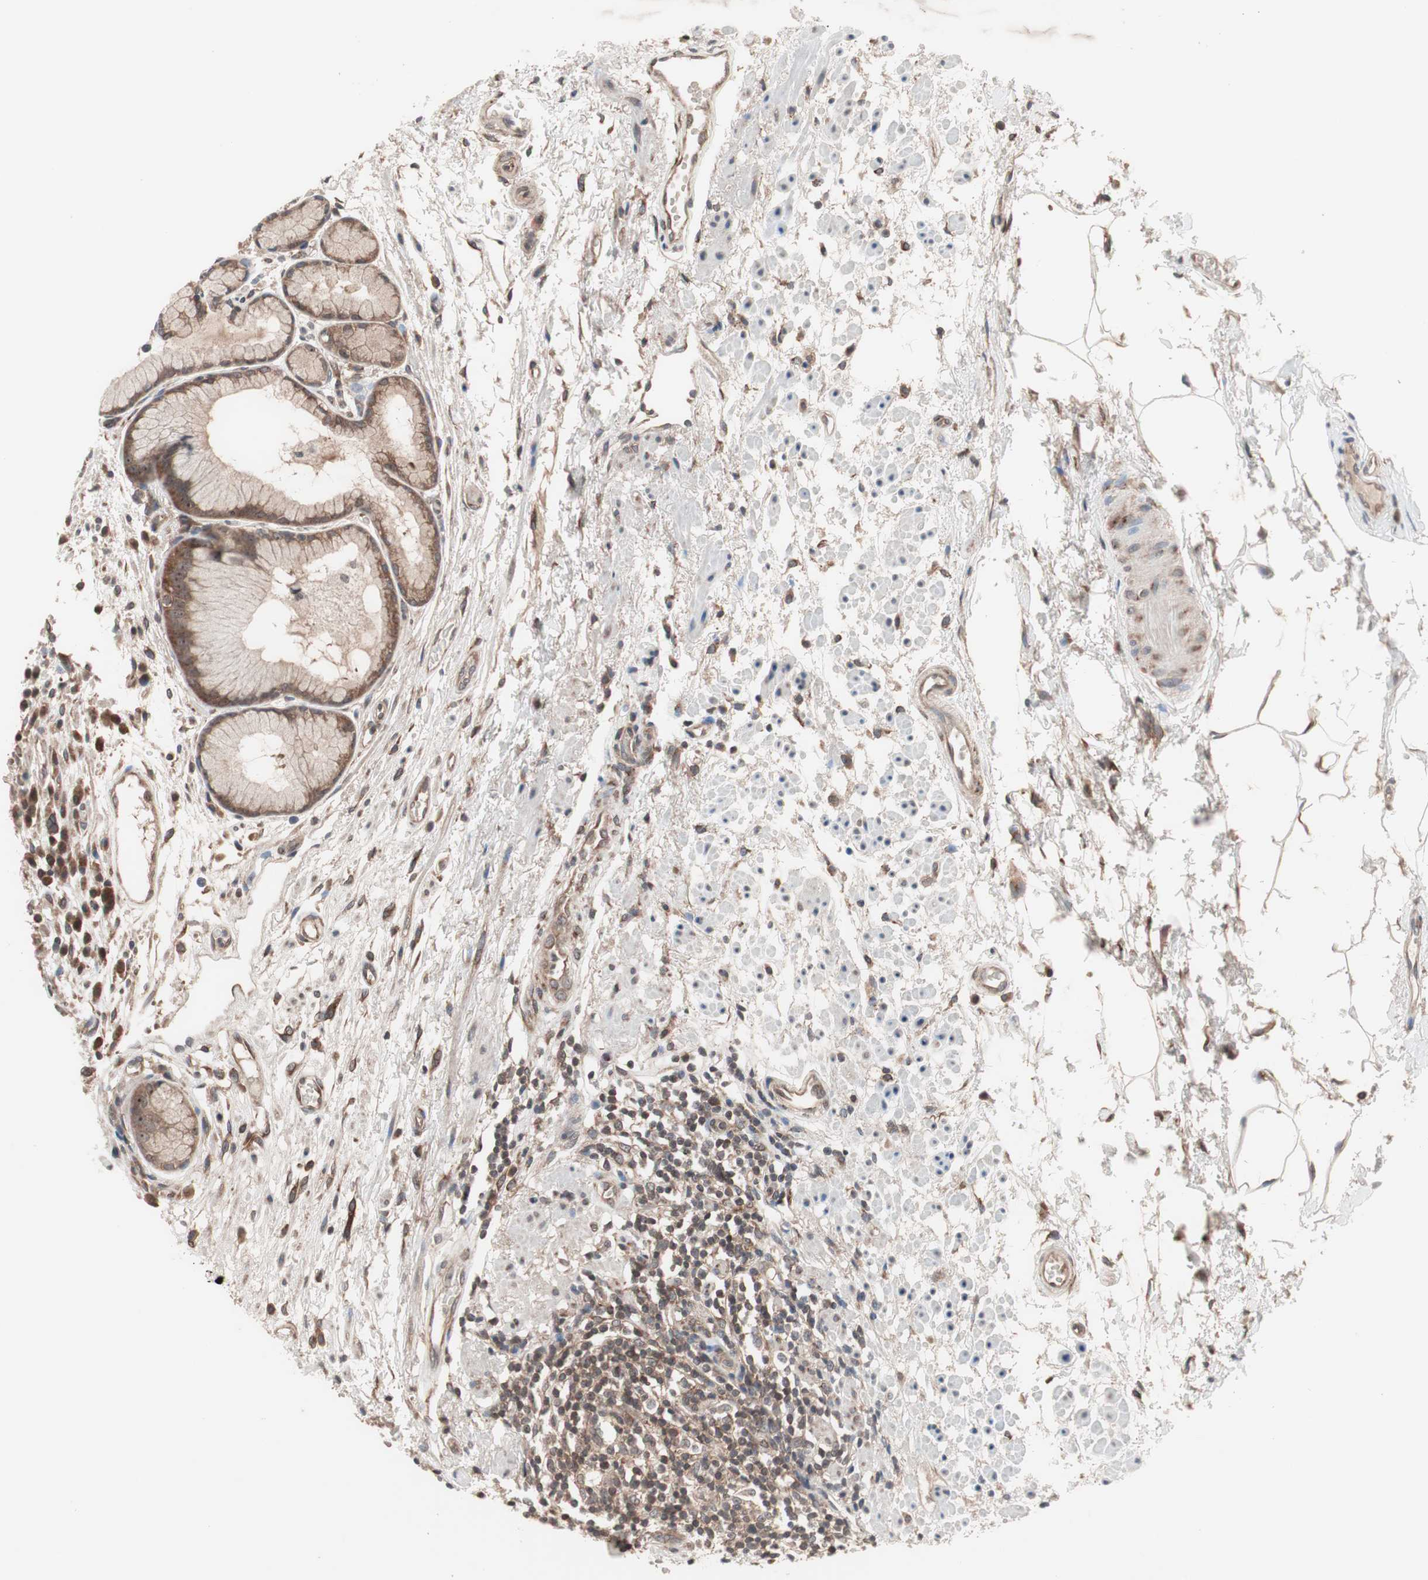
{"staining": {"intensity": "moderate", "quantity": ">75%", "location": "cytoplasmic/membranous"}, "tissue": "stomach", "cell_type": "Glandular cells", "image_type": "normal", "snomed": [{"axis": "morphology", "description": "Normal tissue, NOS"}, {"axis": "topography", "description": "Stomach, upper"}], "caption": "Approximately >75% of glandular cells in unremarkable human stomach demonstrate moderate cytoplasmic/membranous protein staining as visualized by brown immunohistochemical staining.", "gene": "IRS1", "patient": {"sex": "male", "age": 72}}